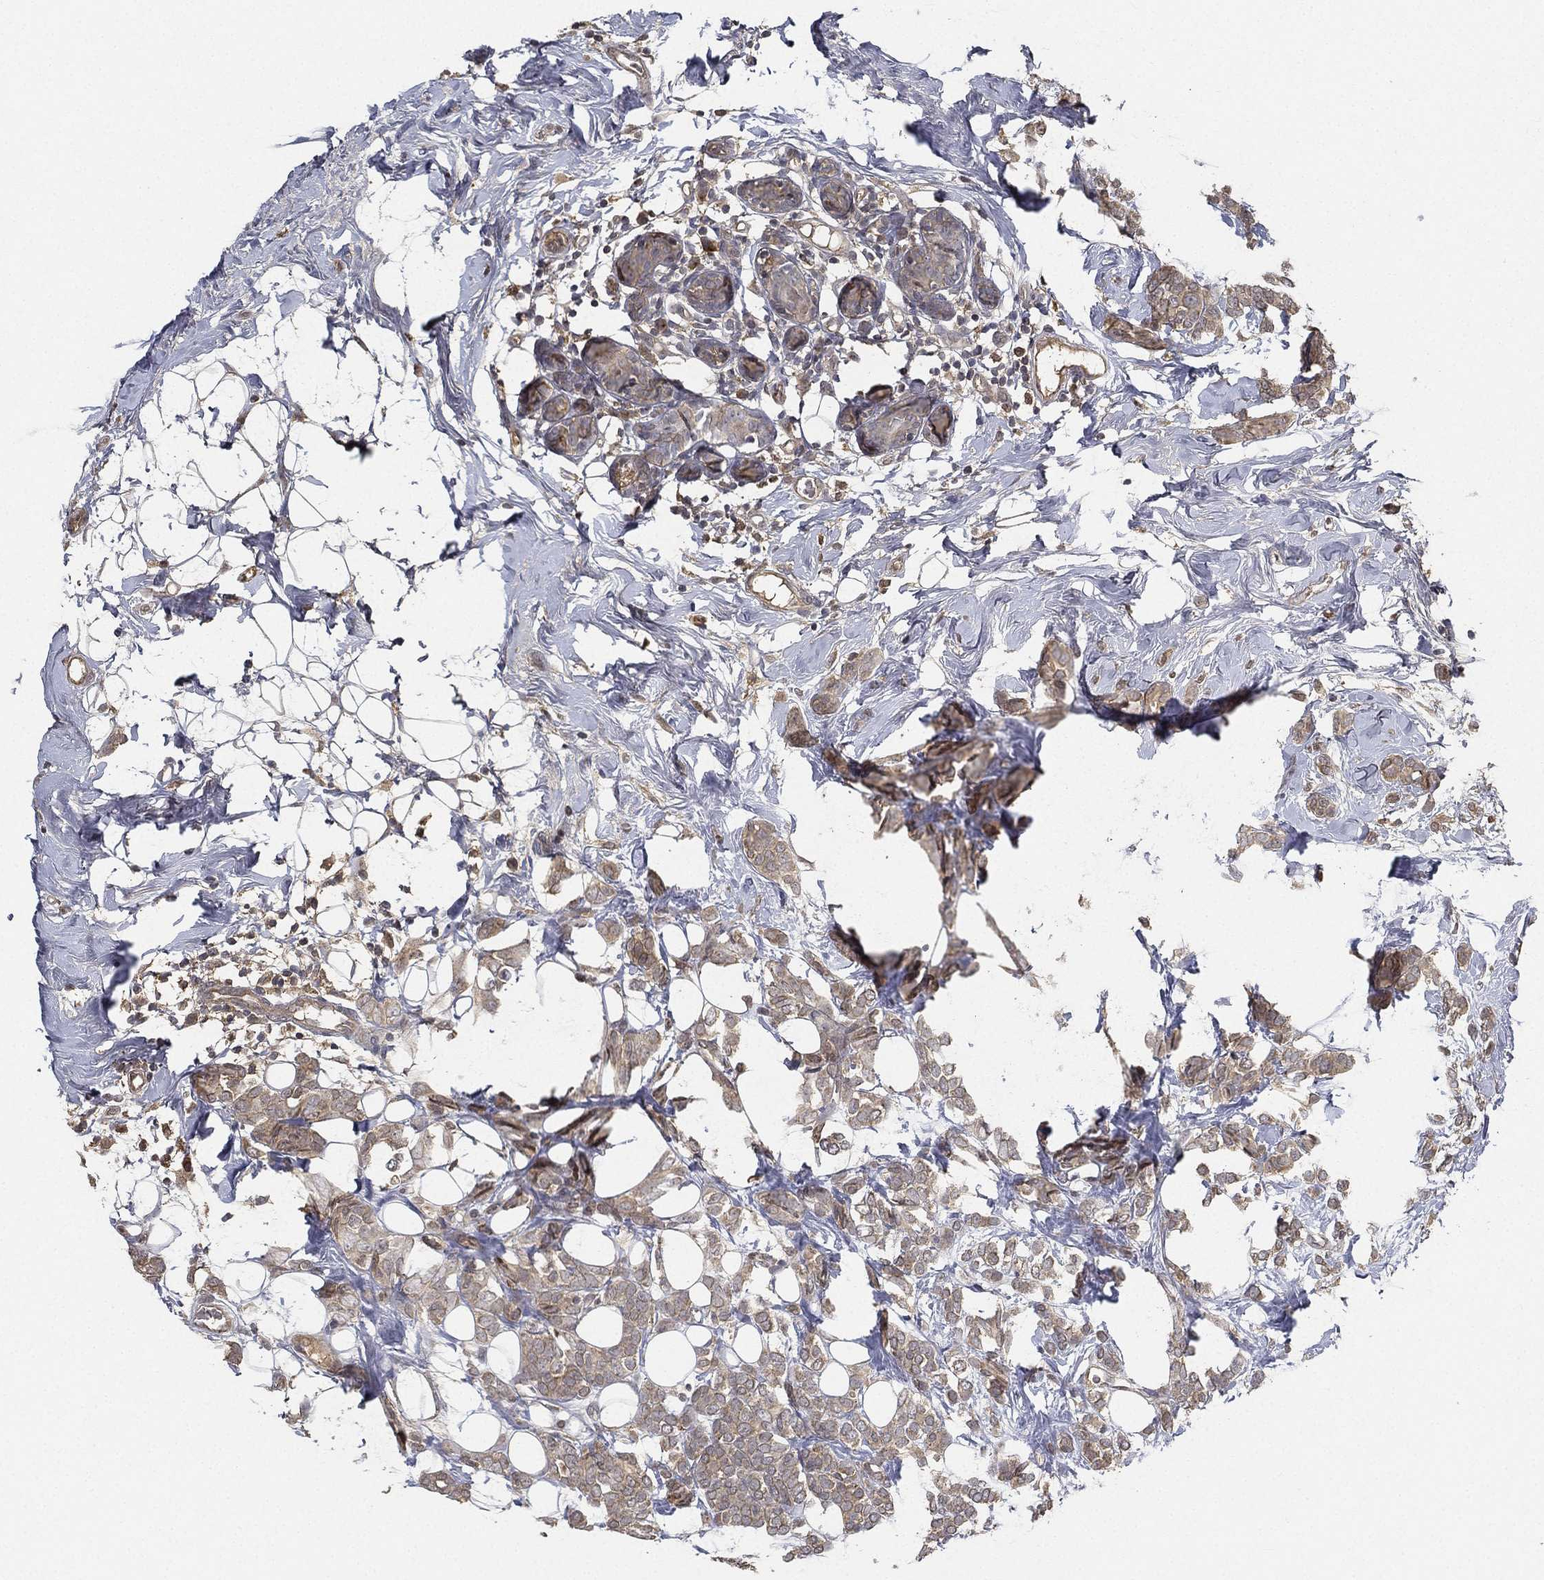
{"staining": {"intensity": "weak", "quantity": ">75%", "location": "cytoplasmic/membranous"}, "tissue": "breast cancer", "cell_type": "Tumor cells", "image_type": "cancer", "snomed": [{"axis": "morphology", "description": "Lobular carcinoma"}, {"axis": "topography", "description": "Breast"}], "caption": "IHC staining of breast cancer, which shows low levels of weak cytoplasmic/membranous positivity in approximately >75% of tumor cells indicating weak cytoplasmic/membranous protein positivity. The staining was performed using DAB (brown) for protein detection and nuclei were counterstained in hematoxylin (blue).", "gene": "CFAP251", "patient": {"sex": "female", "age": 49}}